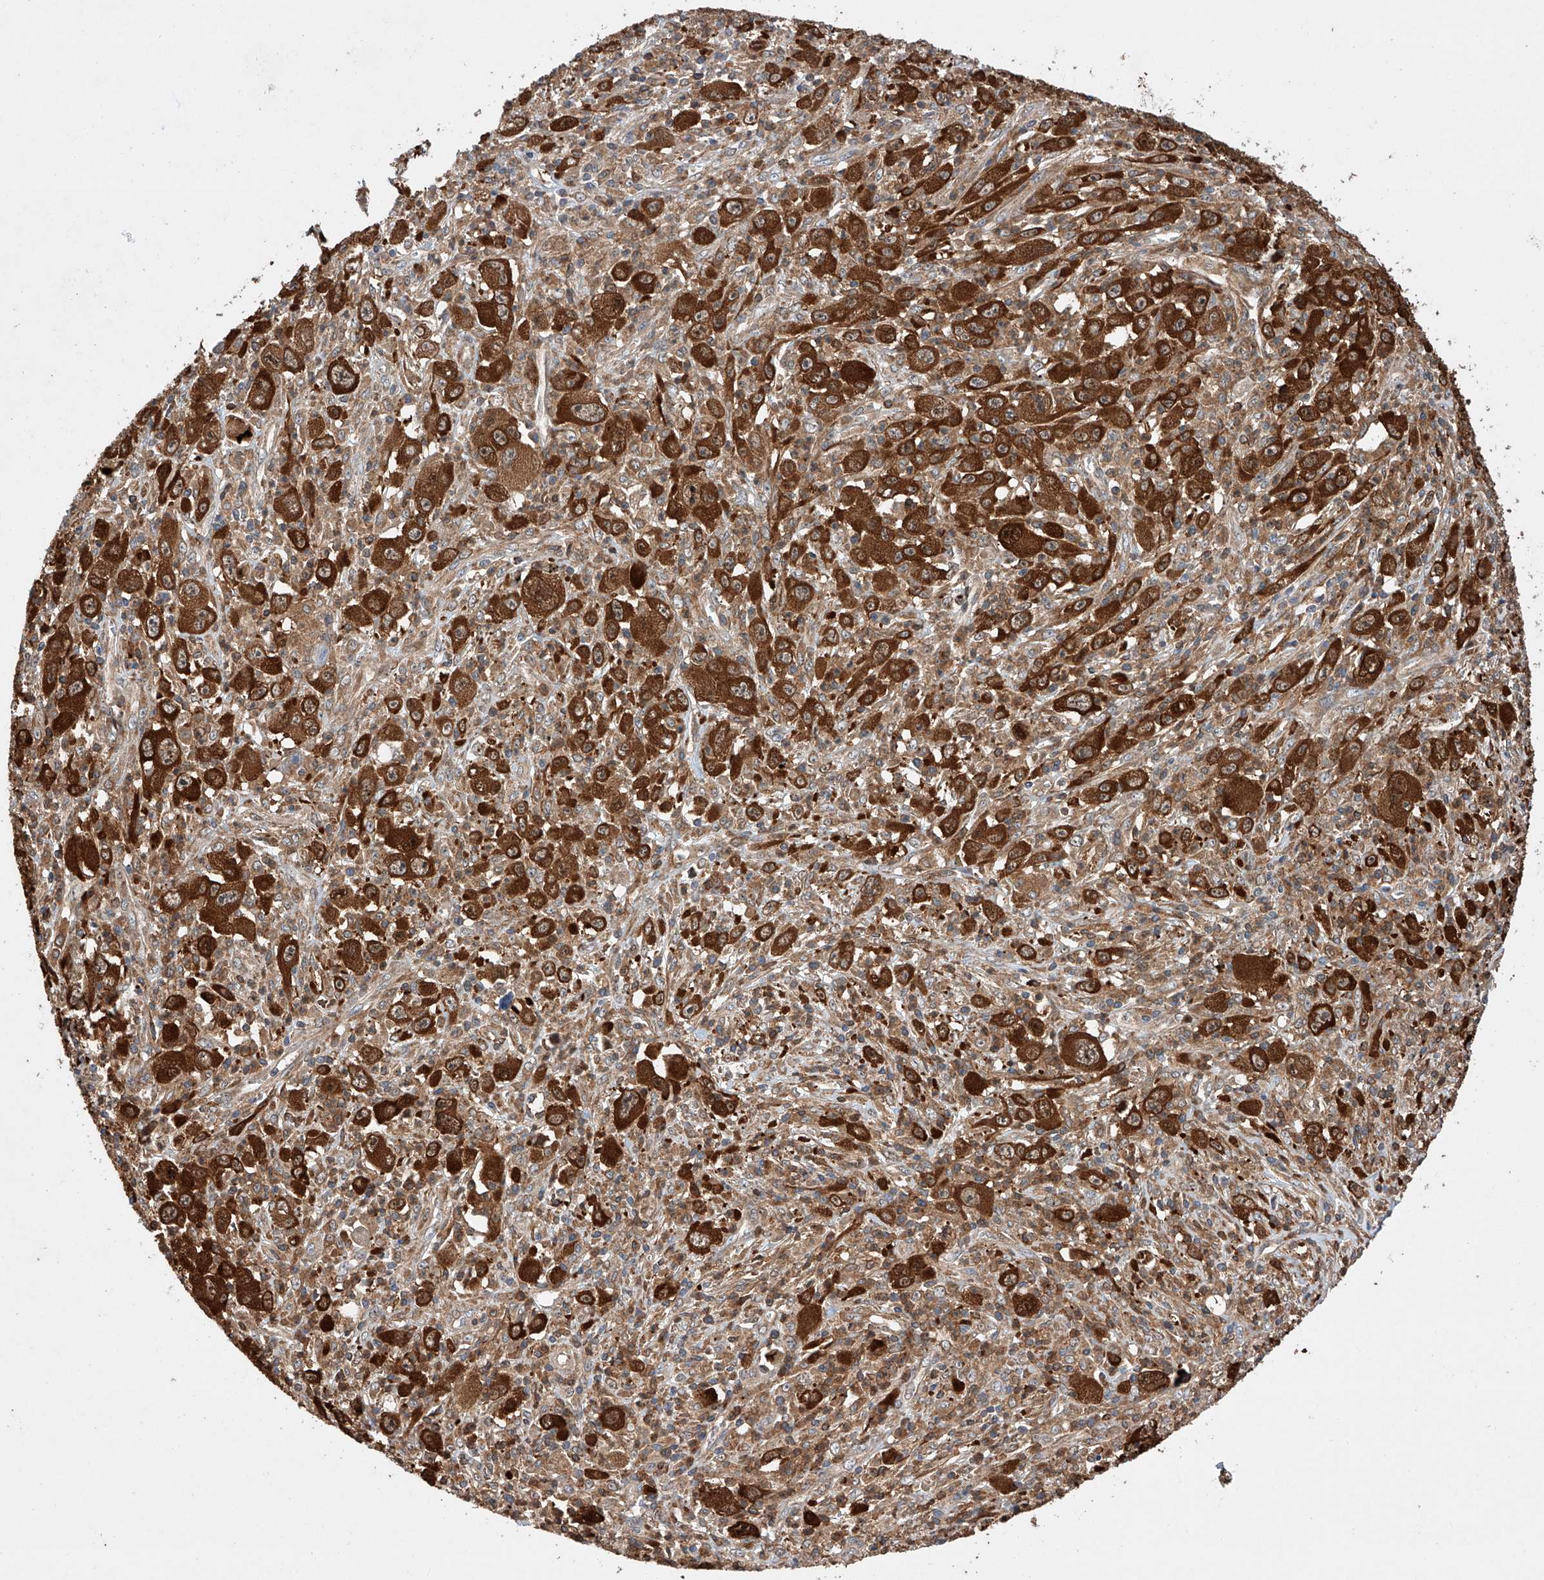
{"staining": {"intensity": "strong", "quantity": ">75%", "location": "cytoplasmic/membranous"}, "tissue": "melanoma", "cell_type": "Tumor cells", "image_type": "cancer", "snomed": [{"axis": "morphology", "description": "Malignant melanoma, Metastatic site"}, {"axis": "topography", "description": "Skin"}], "caption": "Immunohistochemistry (IHC) (DAB (3,3'-diaminobenzidine)) staining of human melanoma reveals strong cytoplasmic/membranous protein expression in approximately >75% of tumor cells.", "gene": "TIMM23", "patient": {"sex": "female", "age": 56}}